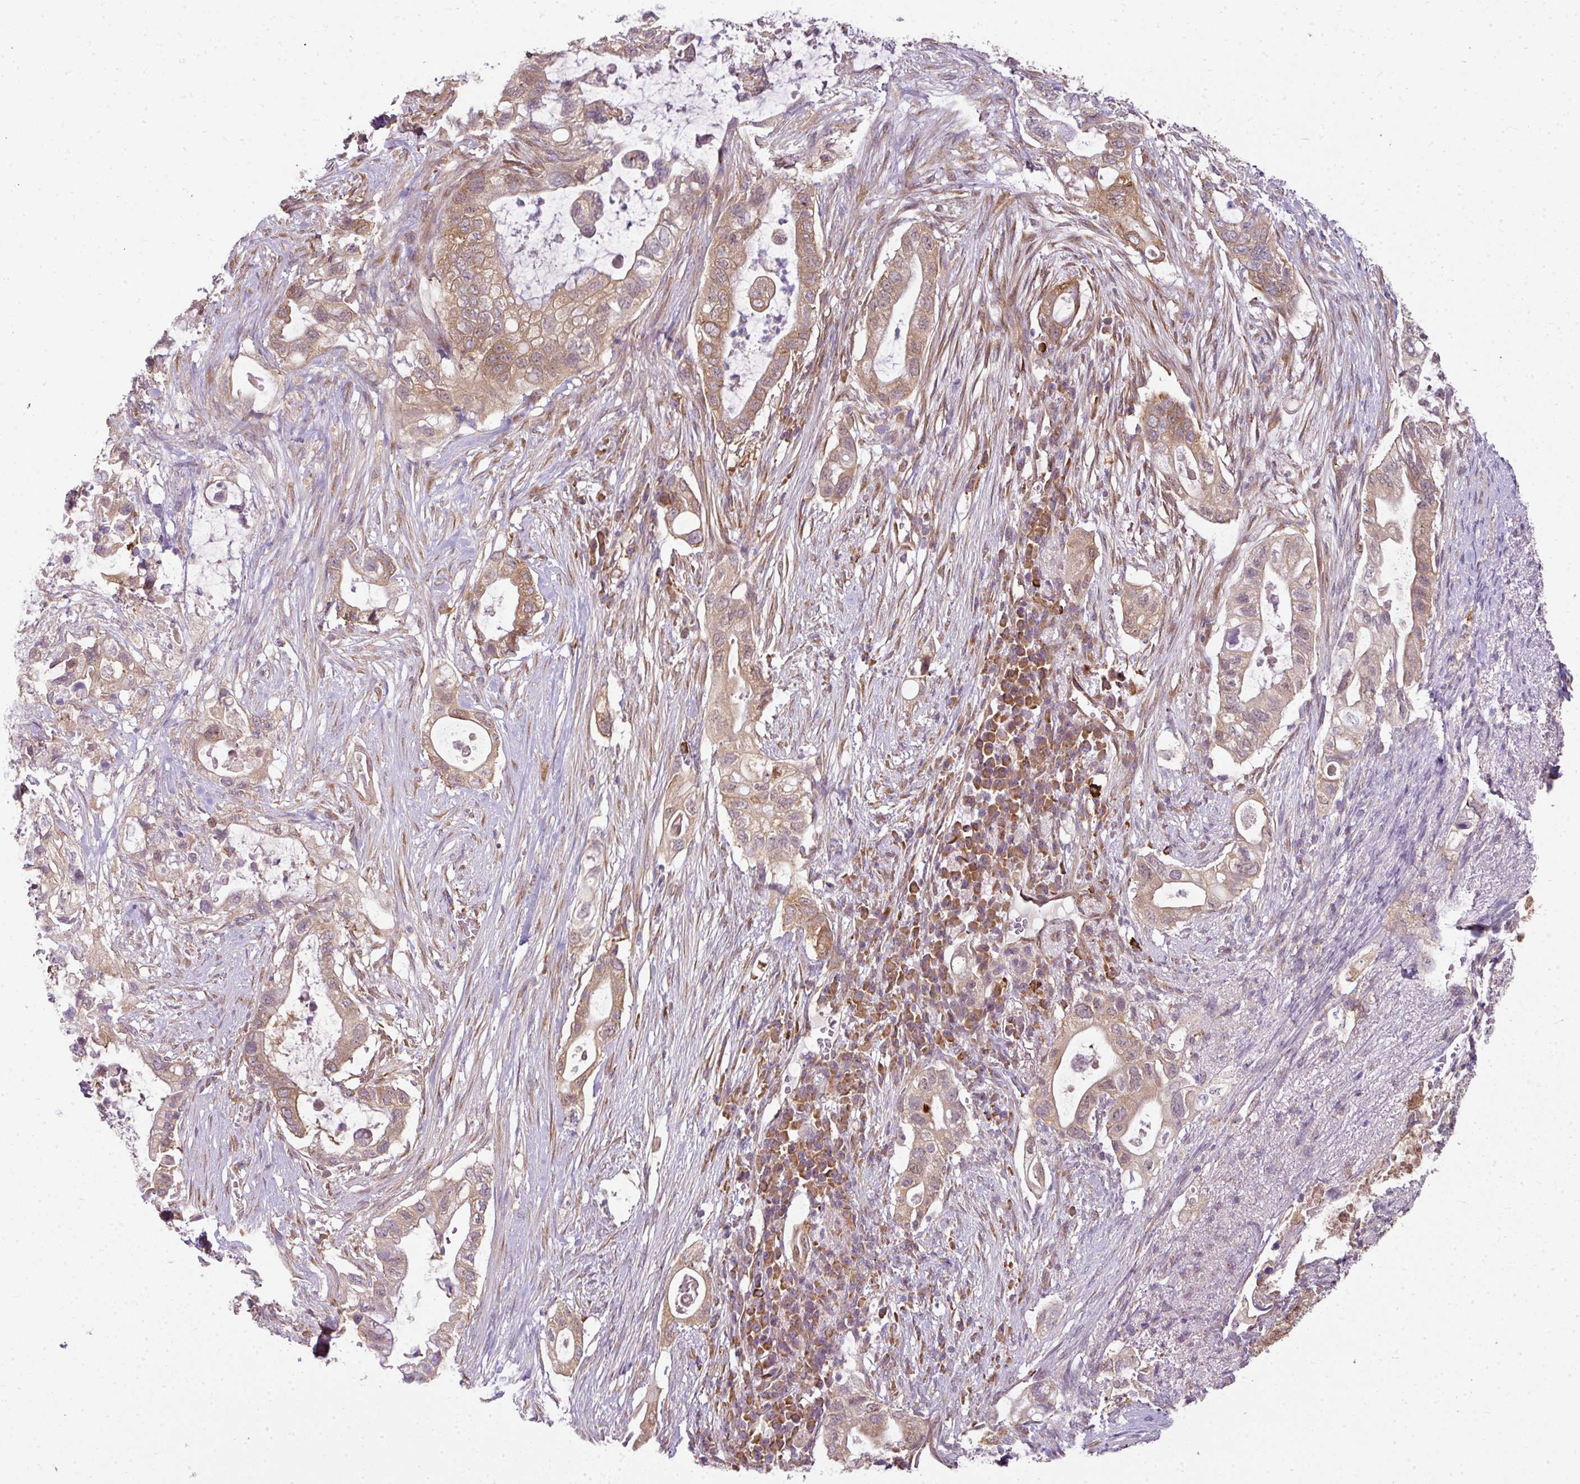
{"staining": {"intensity": "moderate", "quantity": ">75%", "location": "cytoplasmic/membranous"}, "tissue": "pancreatic cancer", "cell_type": "Tumor cells", "image_type": "cancer", "snomed": [{"axis": "morphology", "description": "Adenocarcinoma, NOS"}, {"axis": "topography", "description": "Pancreas"}], "caption": "Immunohistochemical staining of human pancreatic cancer exhibits moderate cytoplasmic/membranous protein positivity in approximately >75% of tumor cells.", "gene": "RBM4B", "patient": {"sex": "female", "age": 72}}